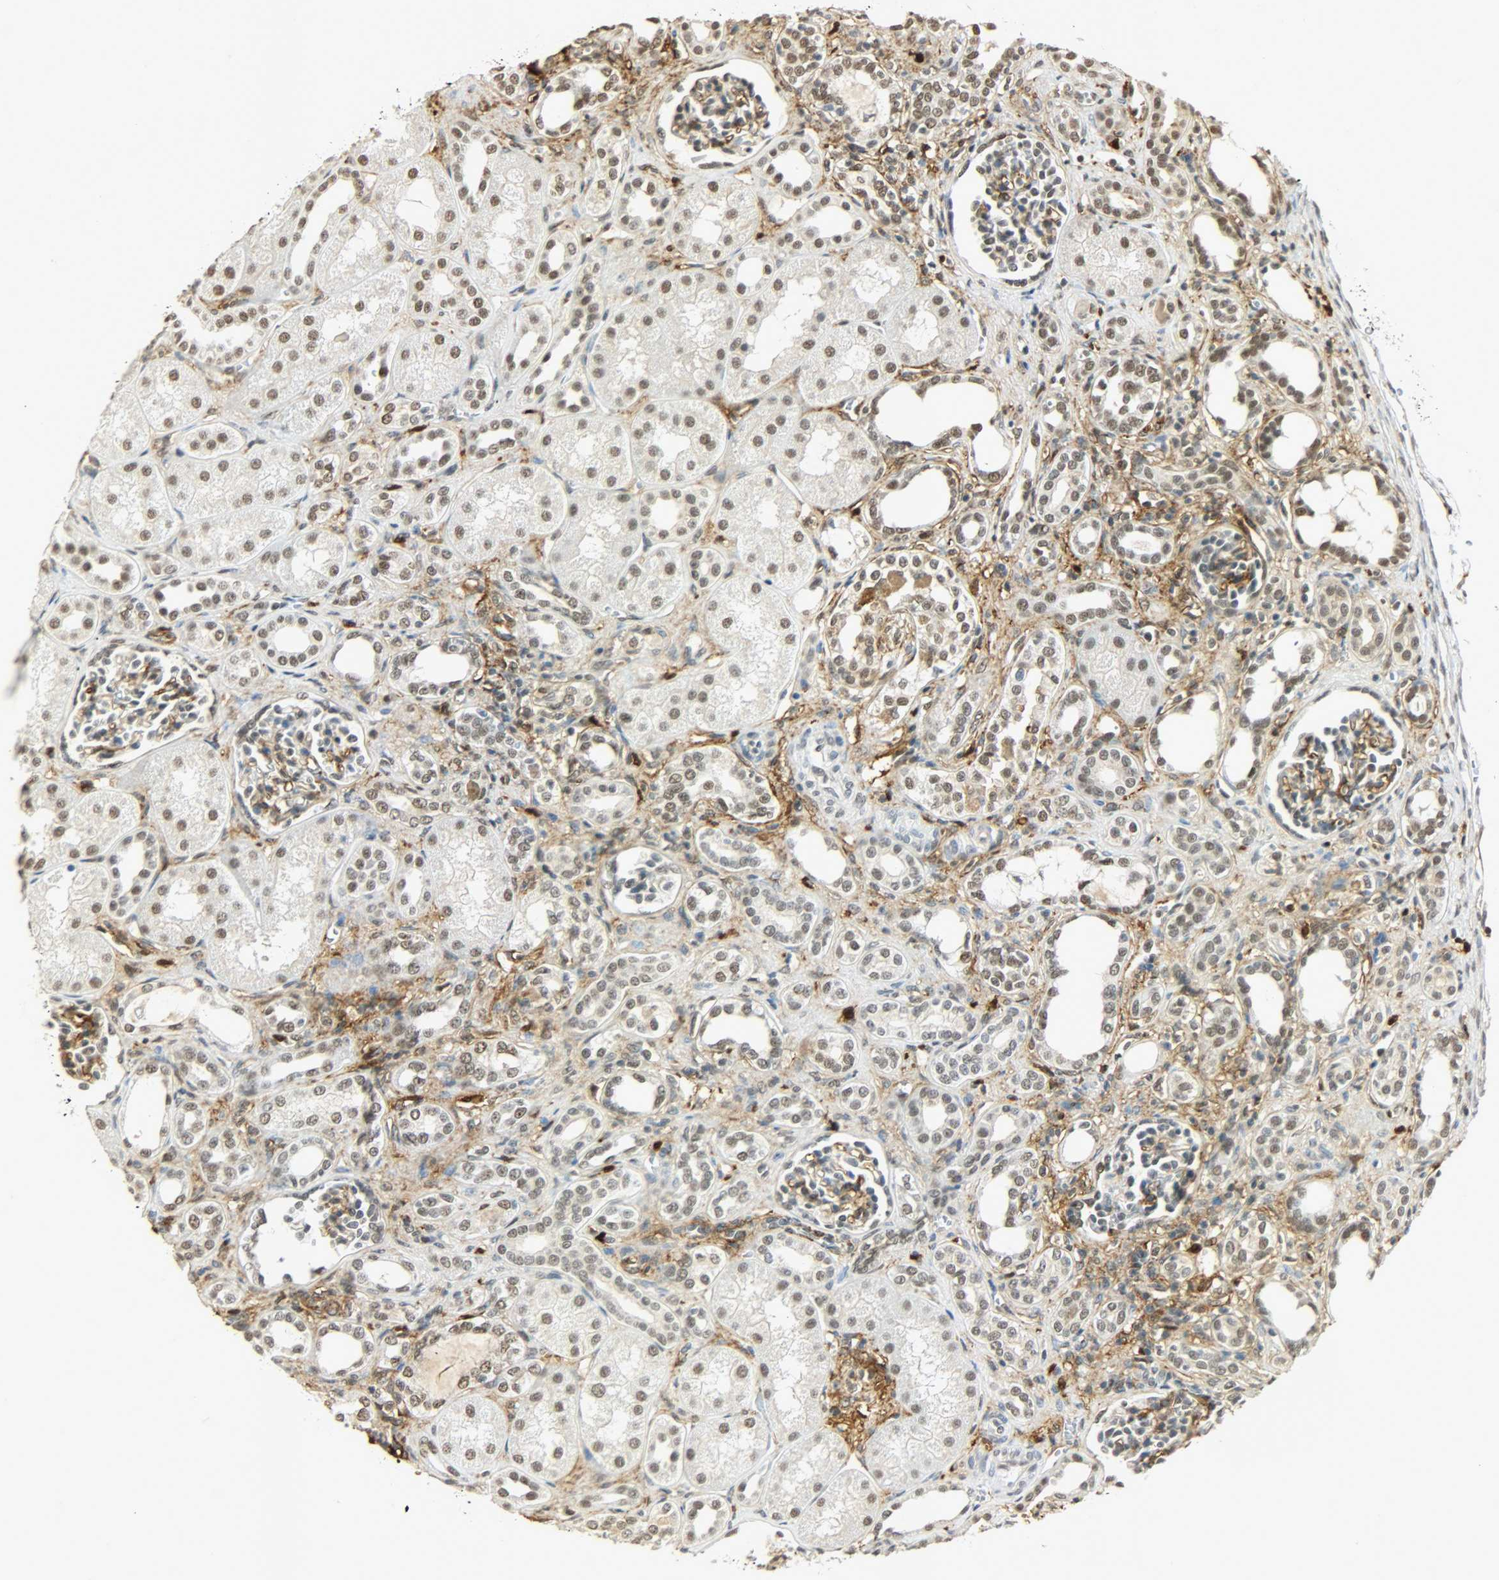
{"staining": {"intensity": "strong", "quantity": "<25%", "location": "cytoplasmic/membranous"}, "tissue": "kidney", "cell_type": "Cells in glomeruli", "image_type": "normal", "snomed": [{"axis": "morphology", "description": "Normal tissue, NOS"}, {"axis": "topography", "description": "Kidney"}], "caption": "IHC histopathology image of normal kidney: human kidney stained using IHC exhibits medium levels of strong protein expression localized specifically in the cytoplasmic/membranous of cells in glomeruli, appearing as a cytoplasmic/membranous brown color.", "gene": "NGFR", "patient": {"sex": "male", "age": 7}}